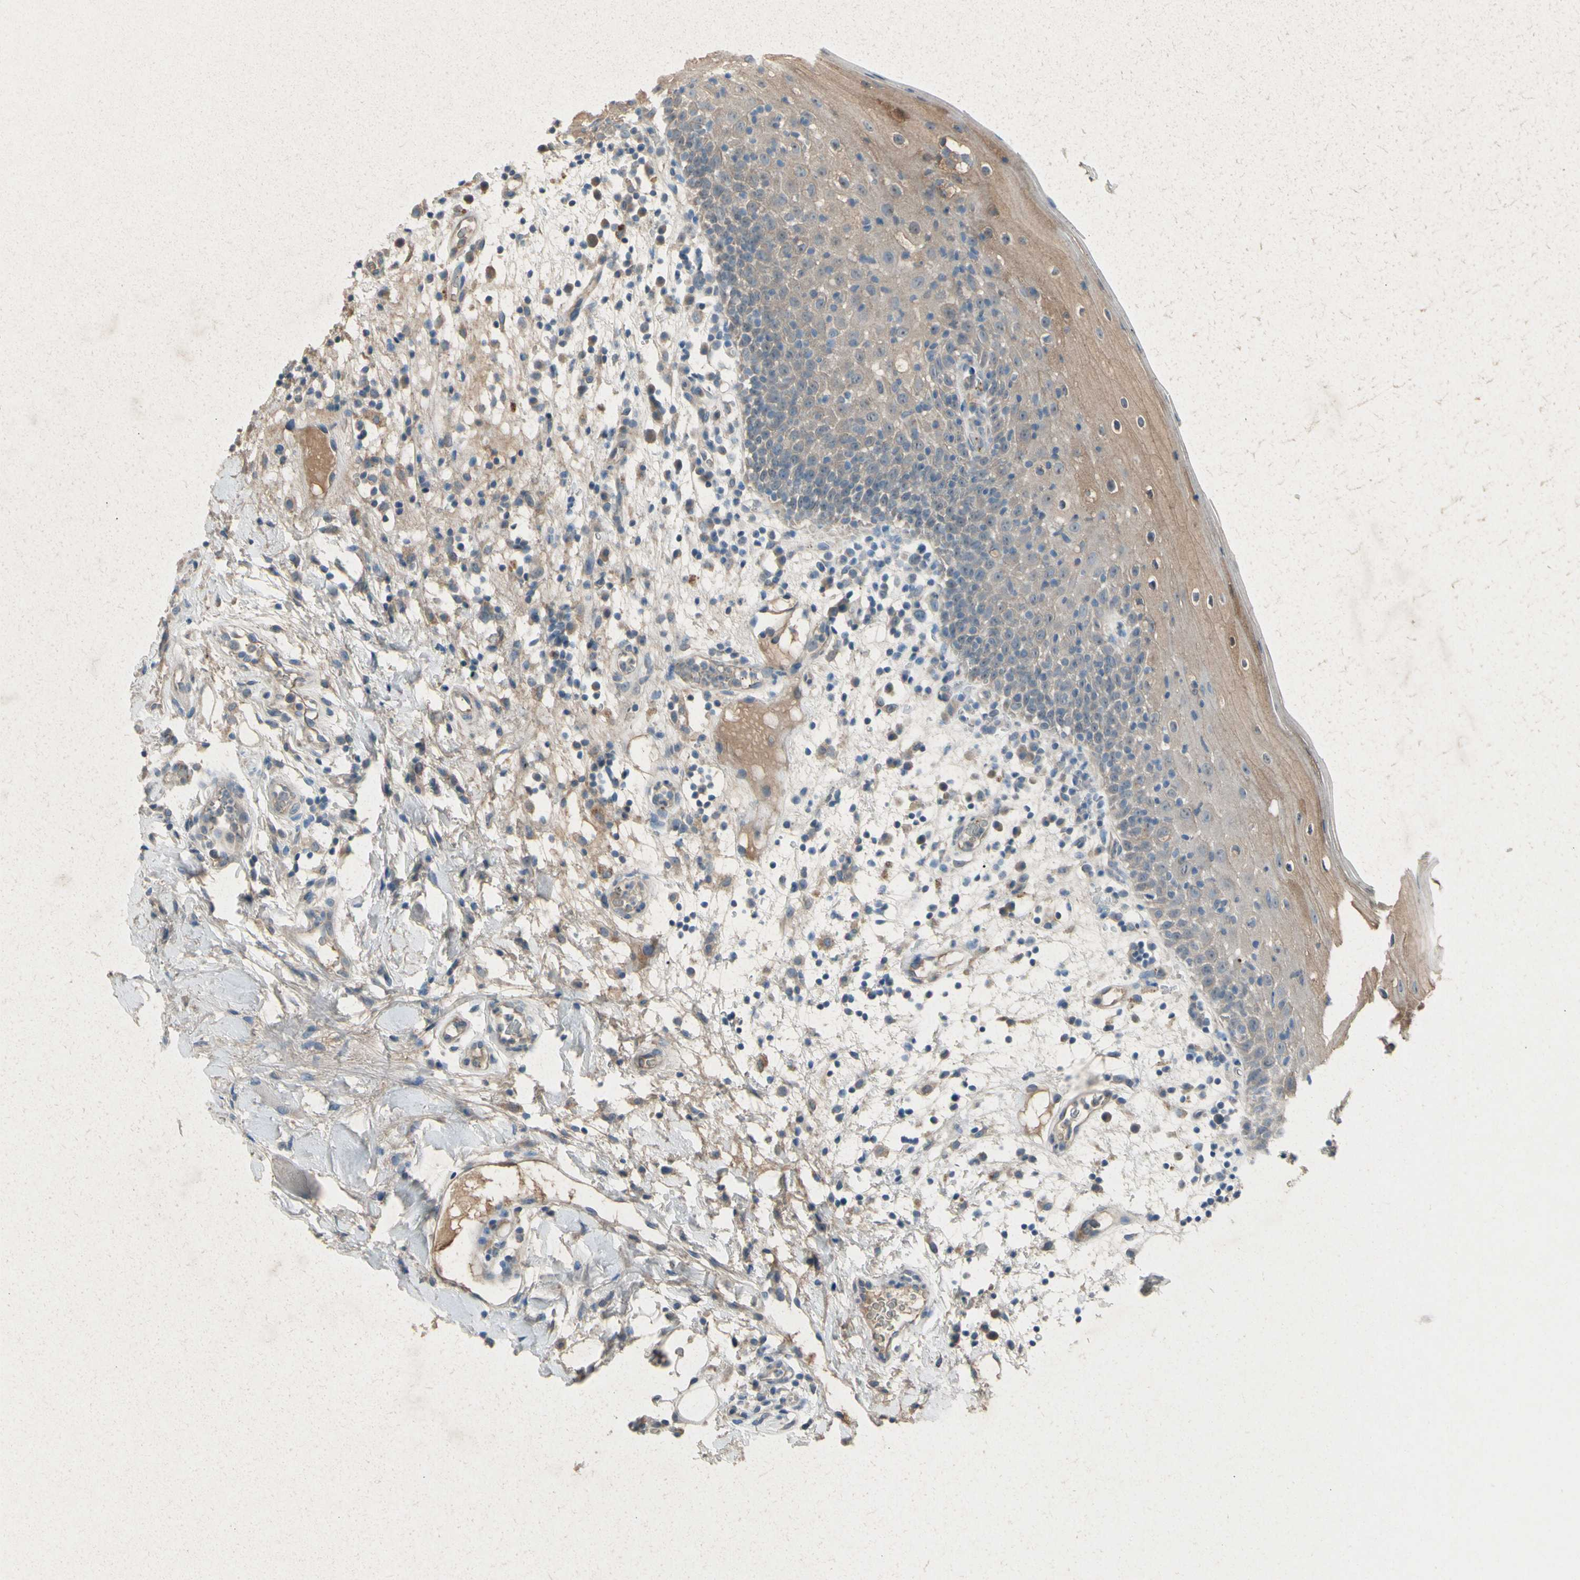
{"staining": {"intensity": "moderate", "quantity": "25%-75%", "location": "cytoplasmic/membranous"}, "tissue": "oral mucosa", "cell_type": "Squamous epithelial cells", "image_type": "normal", "snomed": [{"axis": "morphology", "description": "Normal tissue, NOS"}, {"axis": "morphology", "description": "Squamous cell carcinoma, NOS"}, {"axis": "topography", "description": "Skeletal muscle"}, {"axis": "topography", "description": "Oral tissue"}], "caption": "Immunohistochemistry histopathology image of benign oral mucosa: oral mucosa stained using immunohistochemistry (IHC) reveals medium levels of moderate protein expression localized specifically in the cytoplasmic/membranous of squamous epithelial cells, appearing as a cytoplasmic/membranous brown color.", "gene": "ATRN", "patient": {"sex": "male", "age": 71}}